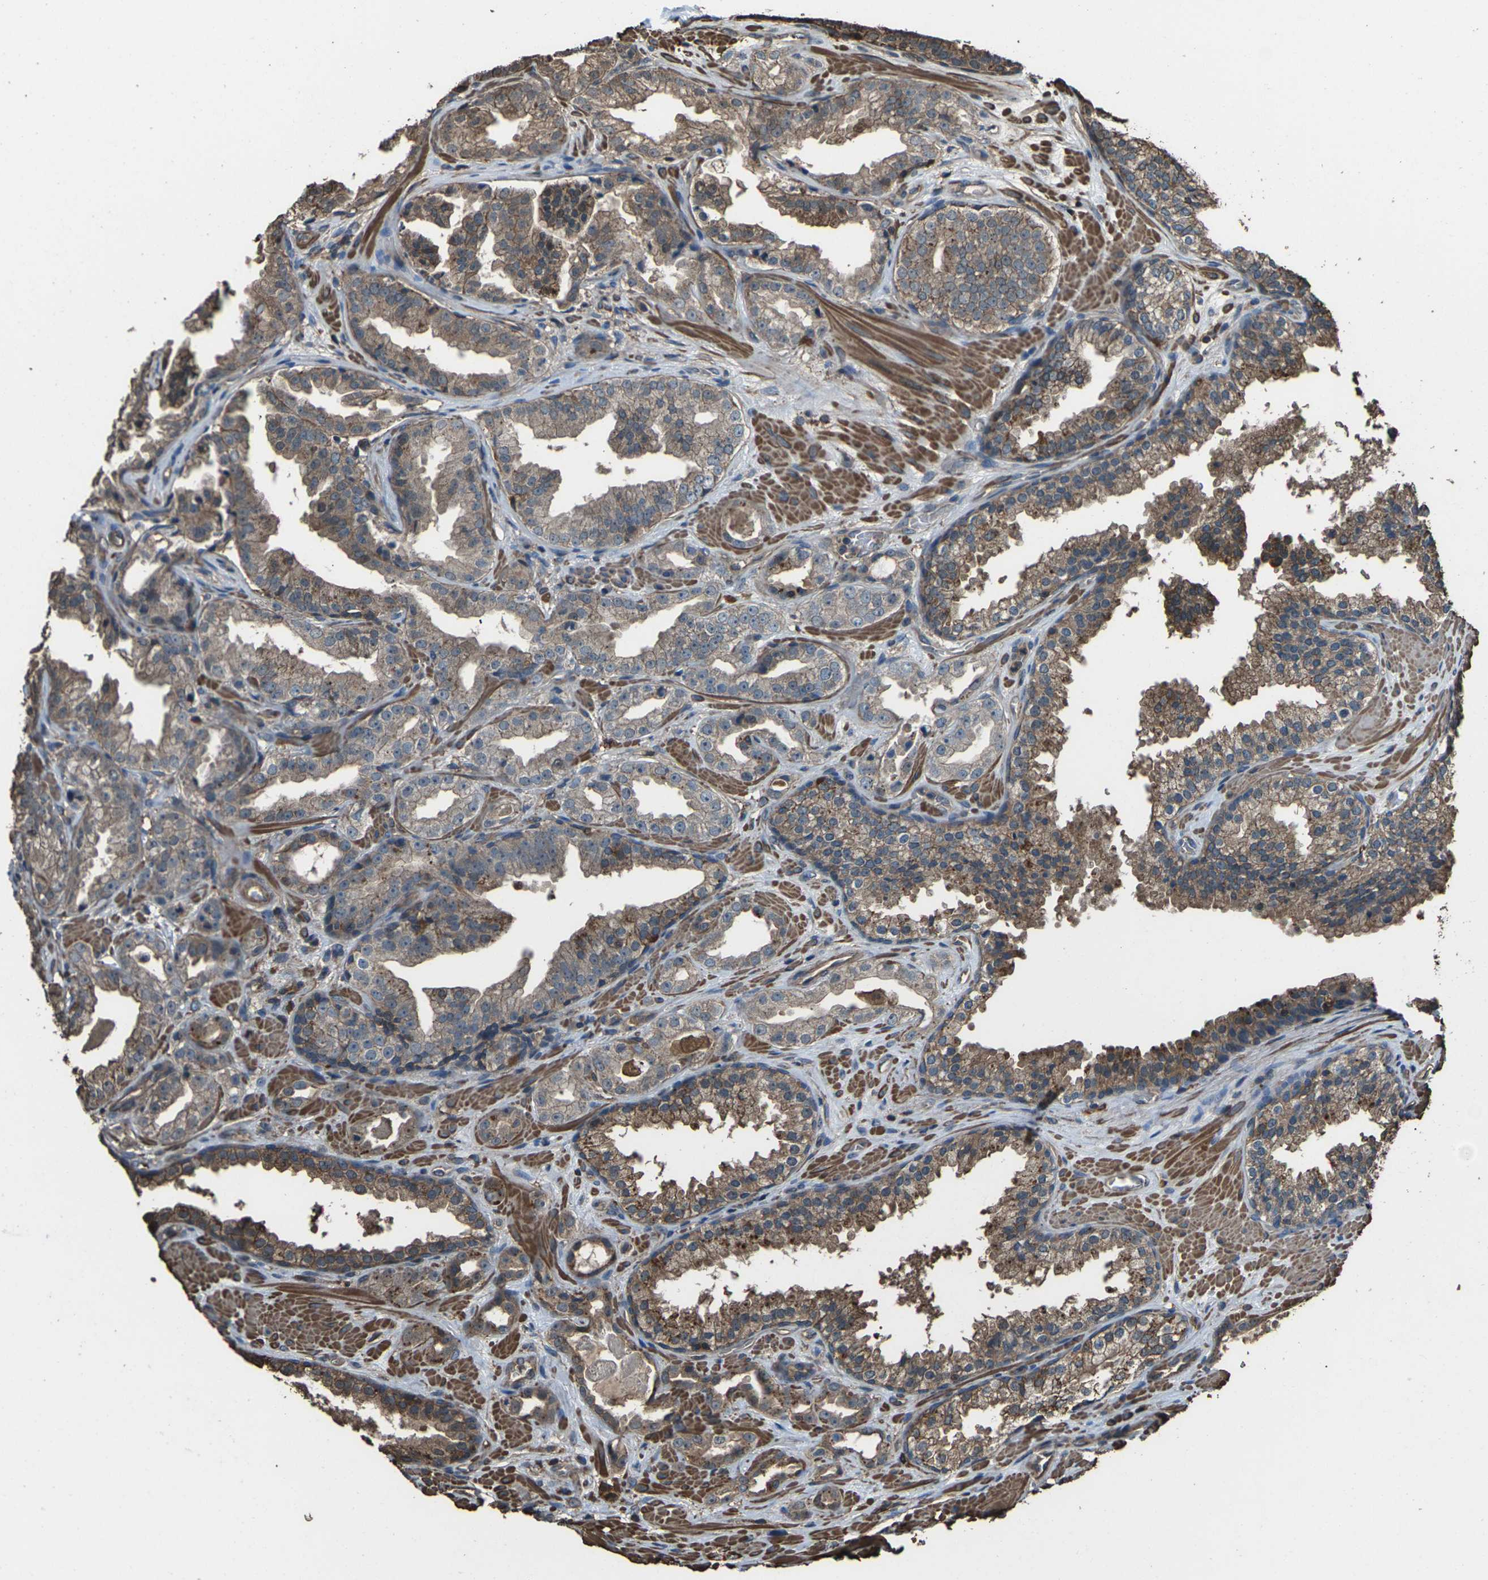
{"staining": {"intensity": "moderate", "quantity": ">75%", "location": "cytoplasmic/membranous"}, "tissue": "prostate cancer", "cell_type": "Tumor cells", "image_type": "cancer", "snomed": [{"axis": "morphology", "description": "Adenocarcinoma, High grade"}, {"axis": "topography", "description": "Prostate"}], "caption": "Moderate cytoplasmic/membranous staining is appreciated in about >75% of tumor cells in high-grade adenocarcinoma (prostate). (DAB IHC, brown staining for protein, blue staining for nuclei).", "gene": "DHPS", "patient": {"sex": "male", "age": 65}}